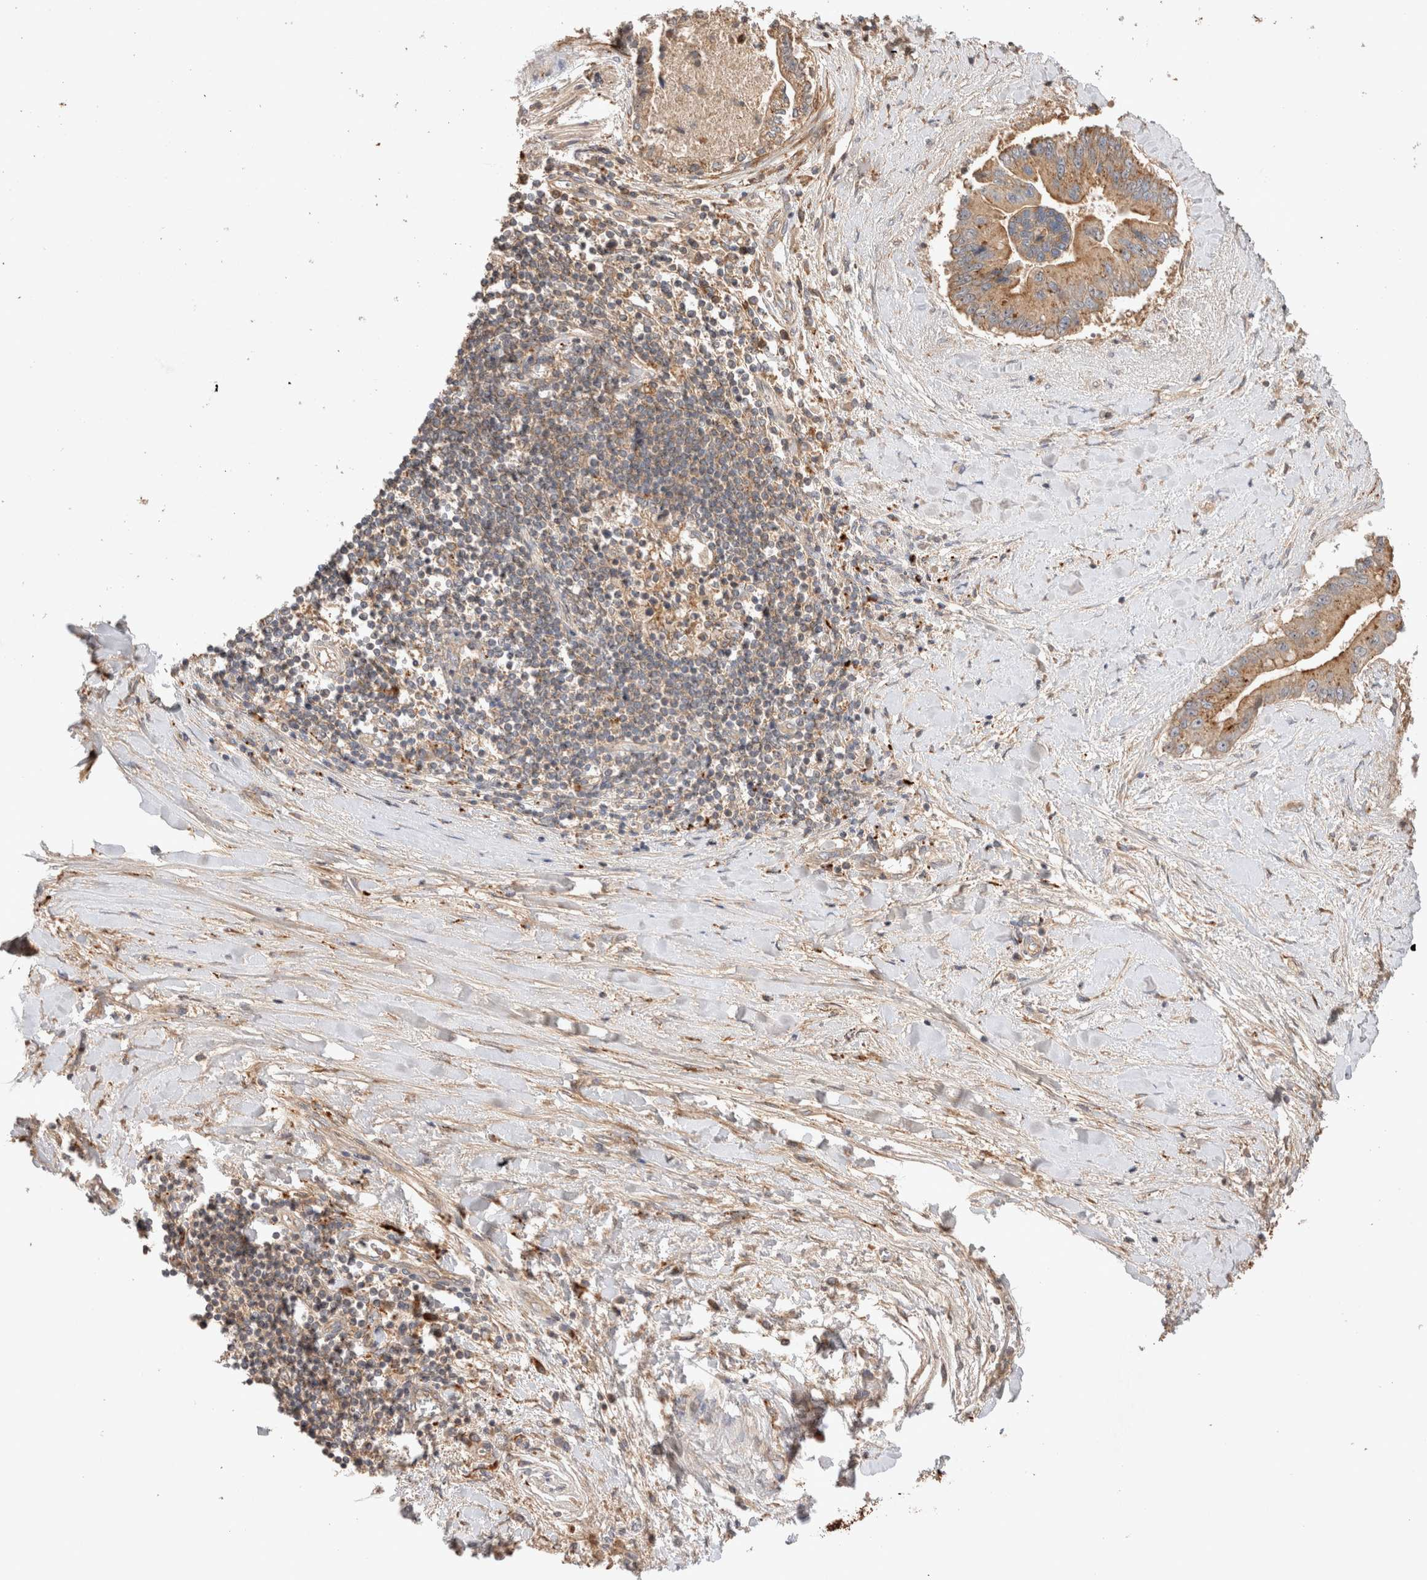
{"staining": {"intensity": "moderate", "quantity": ">75%", "location": "cytoplasmic/membranous"}, "tissue": "liver cancer", "cell_type": "Tumor cells", "image_type": "cancer", "snomed": [{"axis": "morphology", "description": "Cholangiocarcinoma"}, {"axis": "topography", "description": "Liver"}], "caption": "Immunohistochemical staining of human liver cholangiocarcinoma exhibits medium levels of moderate cytoplasmic/membranous positivity in approximately >75% of tumor cells. The staining was performed using DAB (3,3'-diaminobenzidine) to visualize the protein expression in brown, while the nuclei were stained in blue with hematoxylin (Magnification: 20x).", "gene": "VPS28", "patient": {"sex": "male", "age": 50}}